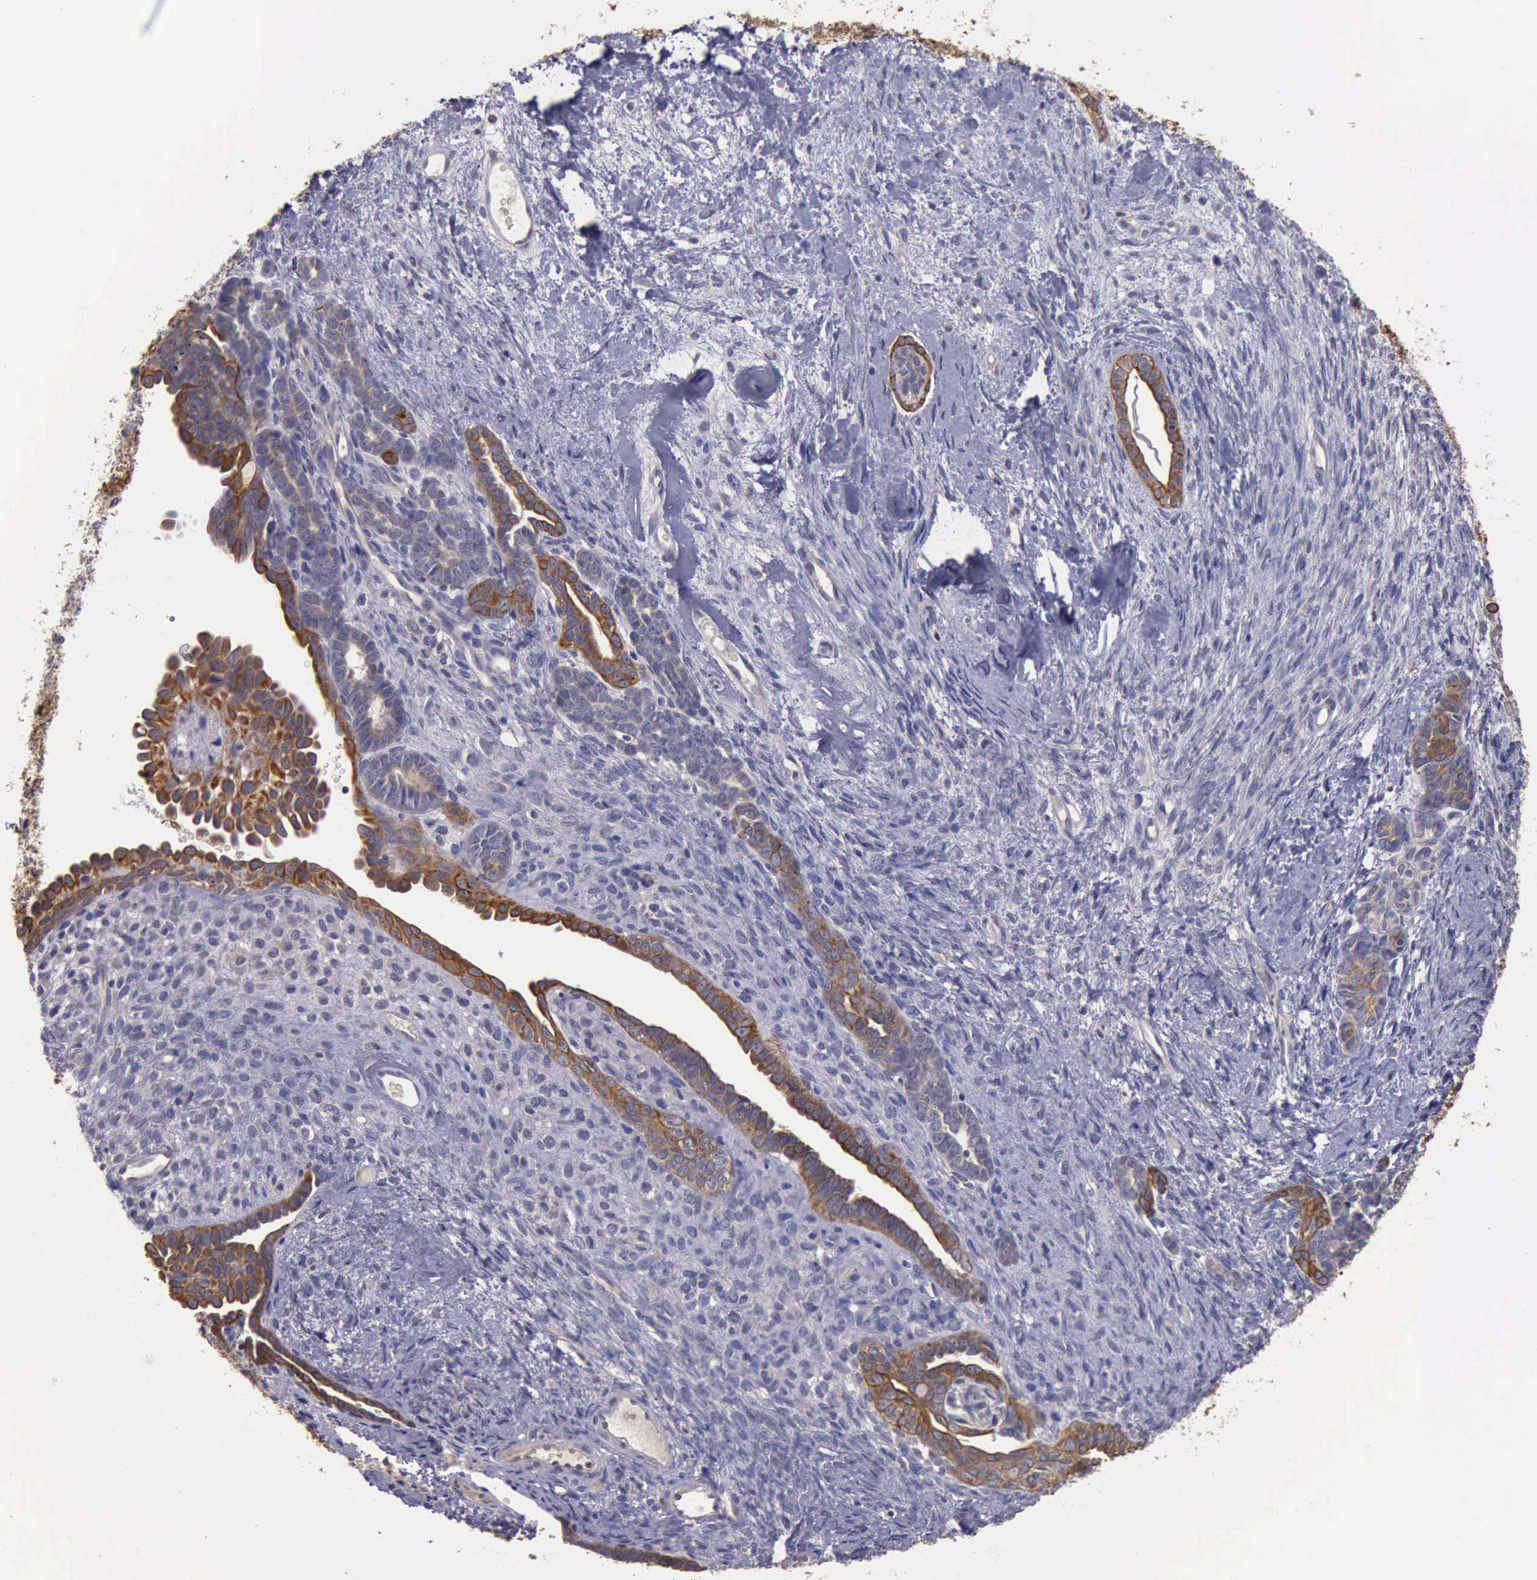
{"staining": {"intensity": "moderate", "quantity": ">75%", "location": "cytoplasmic/membranous"}, "tissue": "endometrial cancer", "cell_type": "Tumor cells", "image_type": "cancer", "snomed": [{"axis": "morphology", "description": "Neoplasm, malignant, NOS"}, {"axis": "topography", "description": "Endometrium"}], "caption": "Neoplasm (malignant) (endometrial) tissue demonstrates moderate cytoplasmic/membranous expression in about >75% of tumor cells", "gene": "RAB39B", "patient": {"sex": "female", "age": 74}}